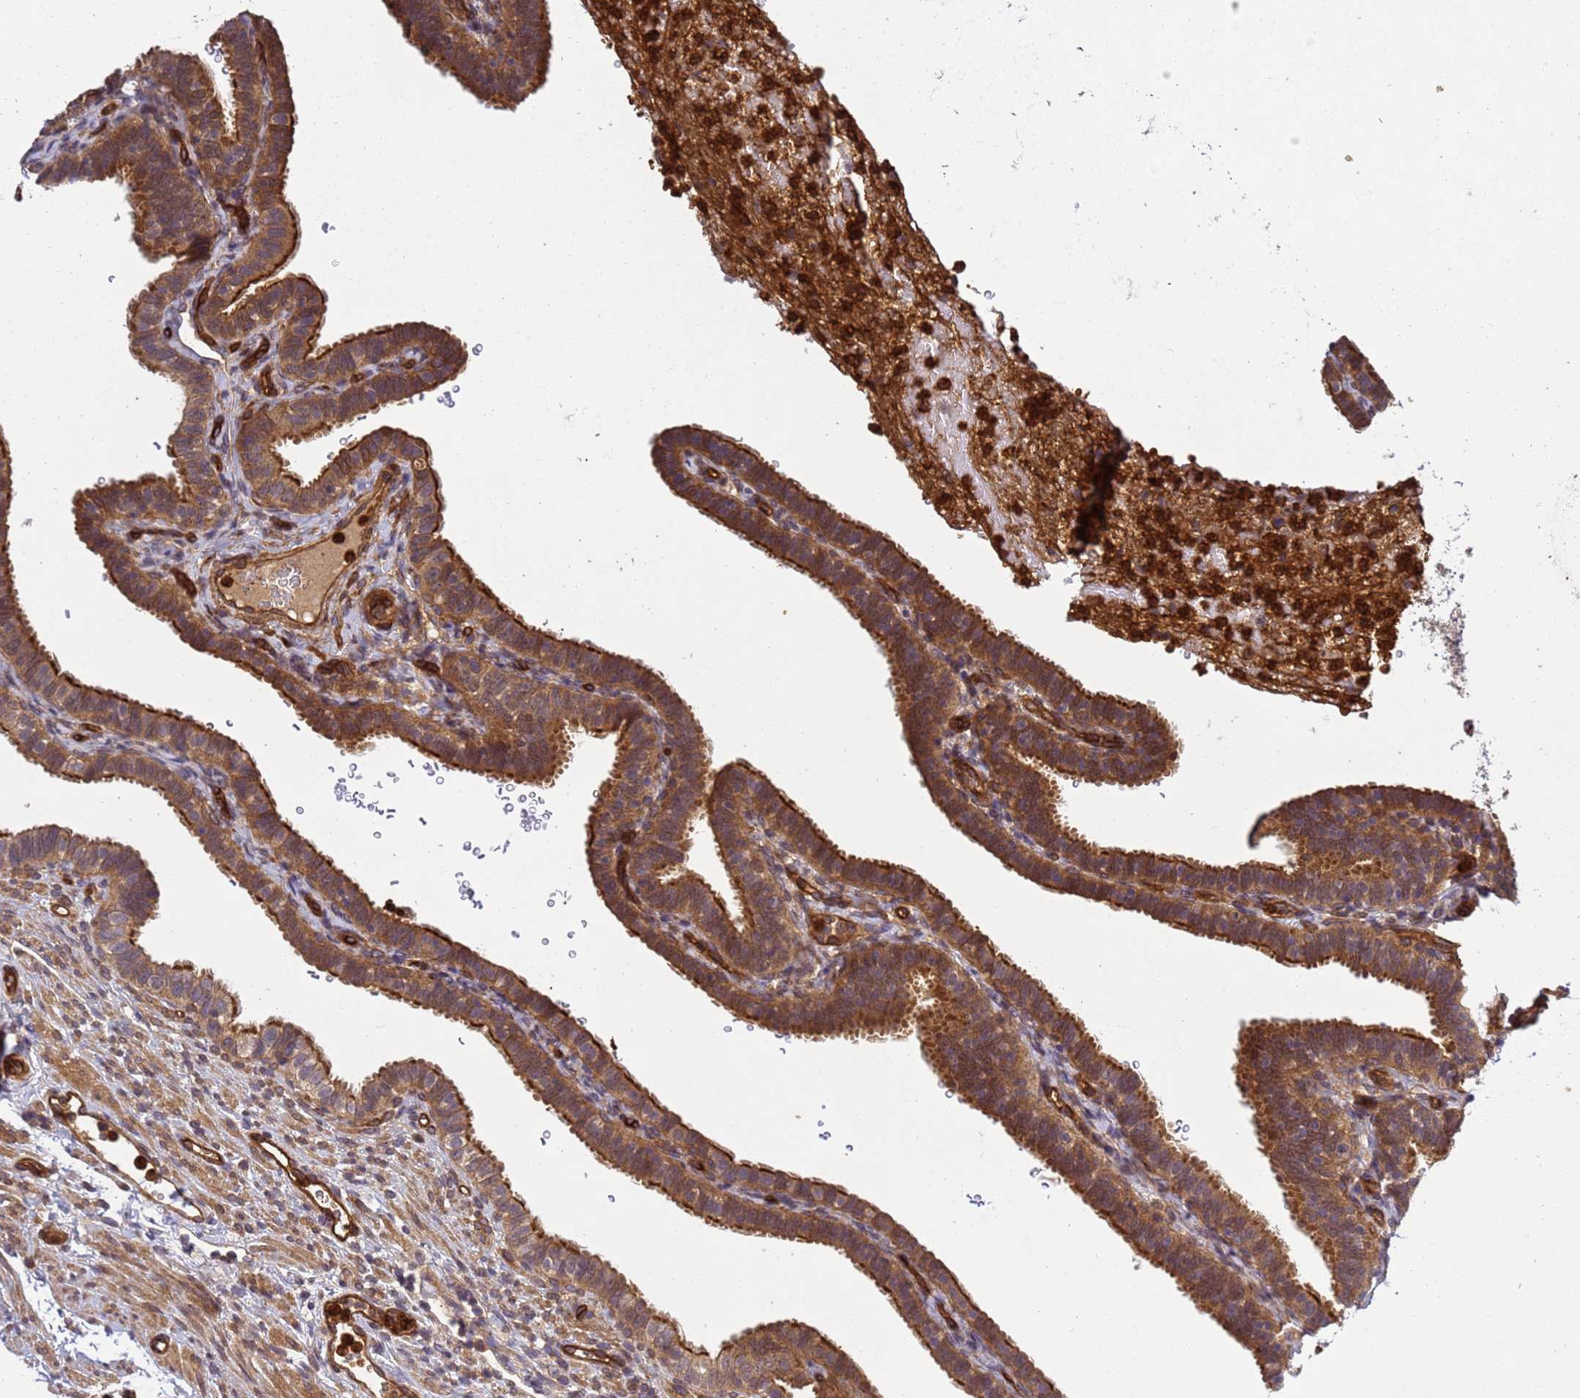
{"staining": {"intensity": "strong", "quantity": ">75%", "location": "cytoplasmic/membranous"}, "tissue": "fallopian tube", "cell_type": "Glandular cells", "image_type": "normal", "snomed": [{"axis": "morphology", "description": "Normal tissue, NOS"}, {"axis": "topography", "description": "Fallopian tube"}], "caption": "An immunohistochemistry (IHC) micrograph of benign tissue is shown. Protein staining in brown shows strong cytoplasmic/membranous positivity in fallopian tube within glandular cells. Immunohistochemistry (ihc) stains the protein in brown and the nuclei are stained blue.", "gene": "C8orf34", "patient": {"sex": "female", "age": 41}}